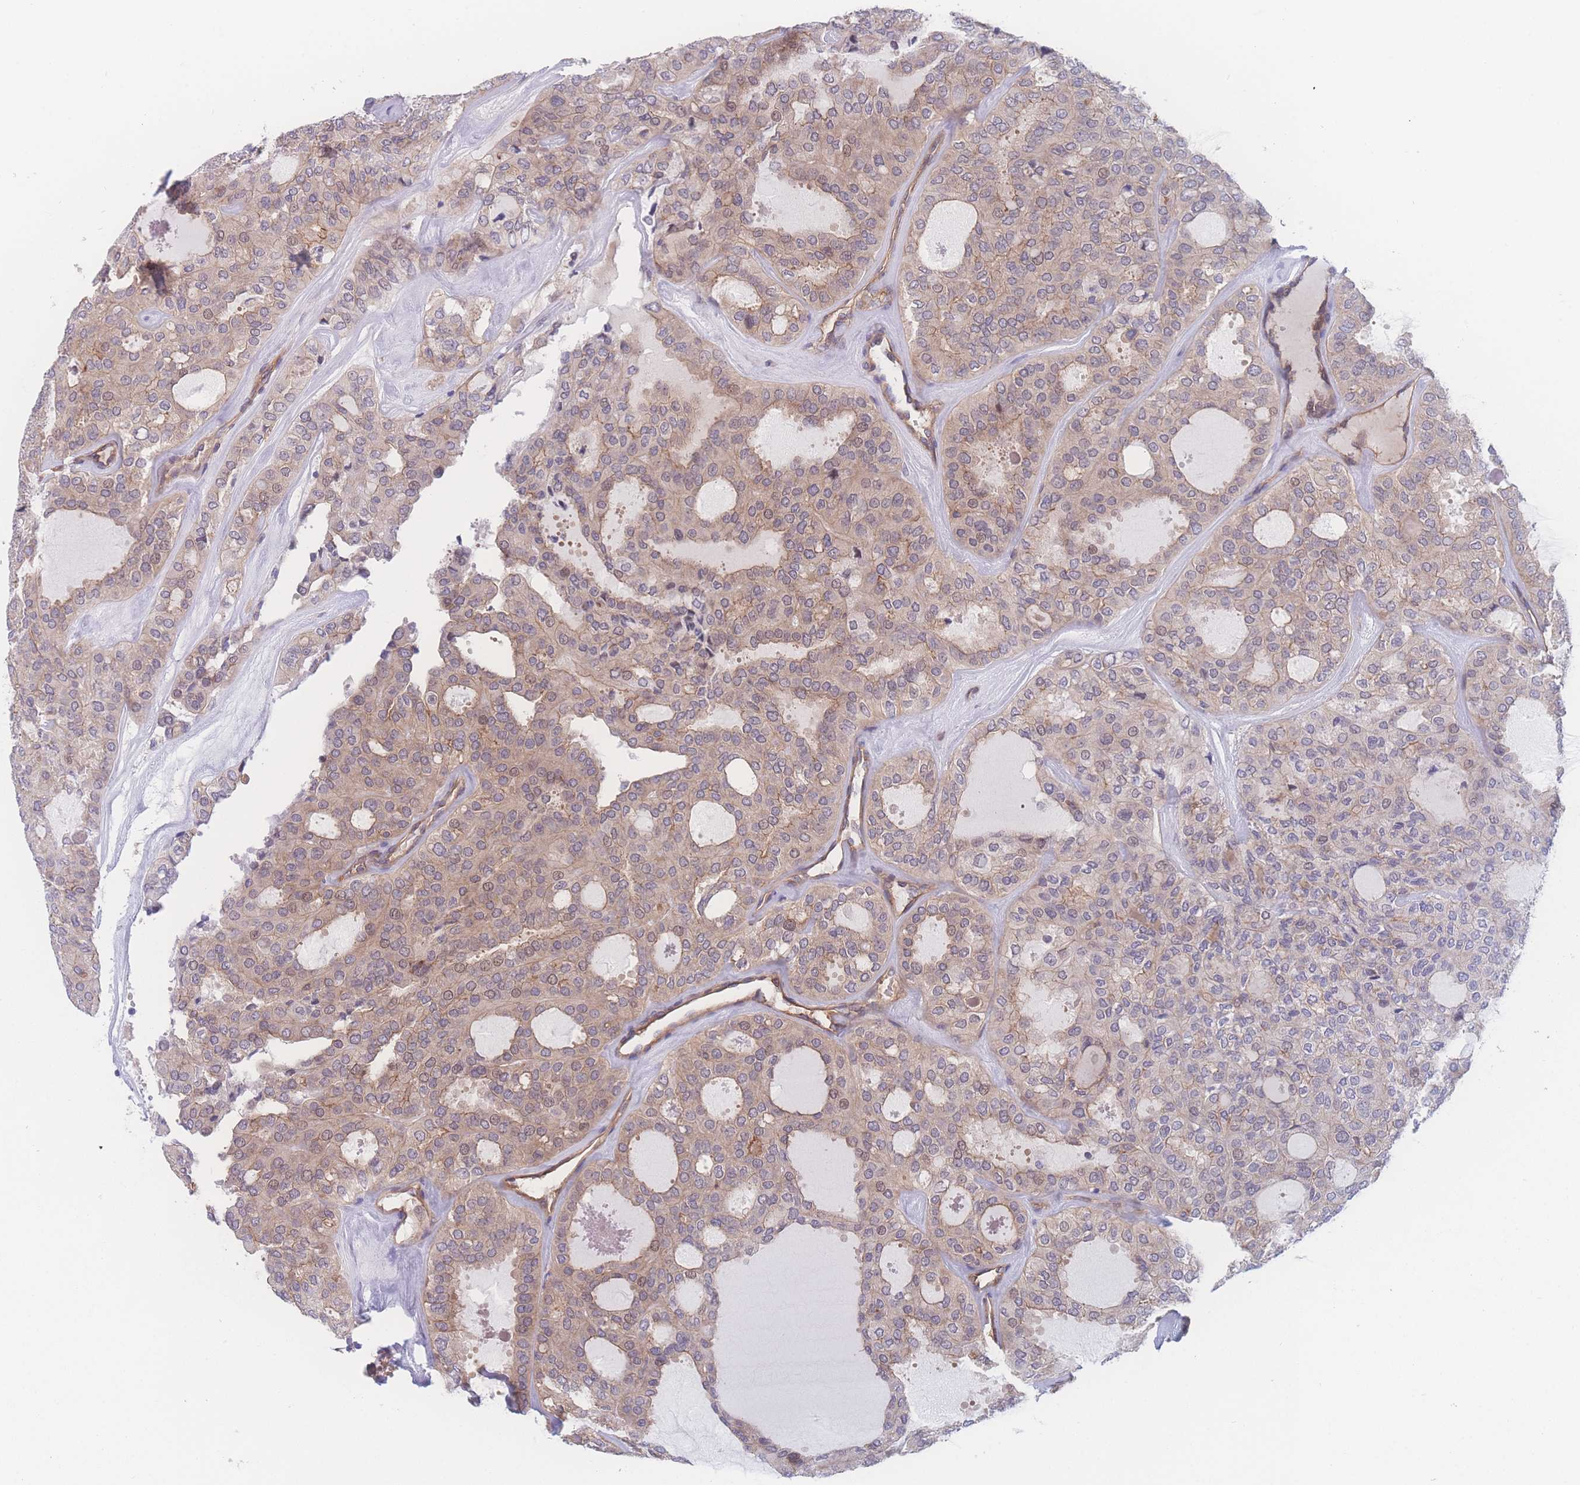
{"staining": {"intensity": "weak", "quantity": ">75%", "location": "cytoplasmic/membranous"}, "tissue": "thyroid cancer", "cell_type": "Tumor cells", "image_type": "cancer", "snomed": [{"axis": "morphology", "description": "Follicular adenoma carcinoma, NOS"}, {"axis": "topography", "description": "Thyroid gland"}], "caption": "Brown immunohistochemical staining in thyroid cancer (follicular adenoma carcinoma) displays weak cytoplasmic/membranous expression in approximately >75% of tumor cells.", "gene": "CFAP97", "patient": {"sex": "male", "age": 75}}